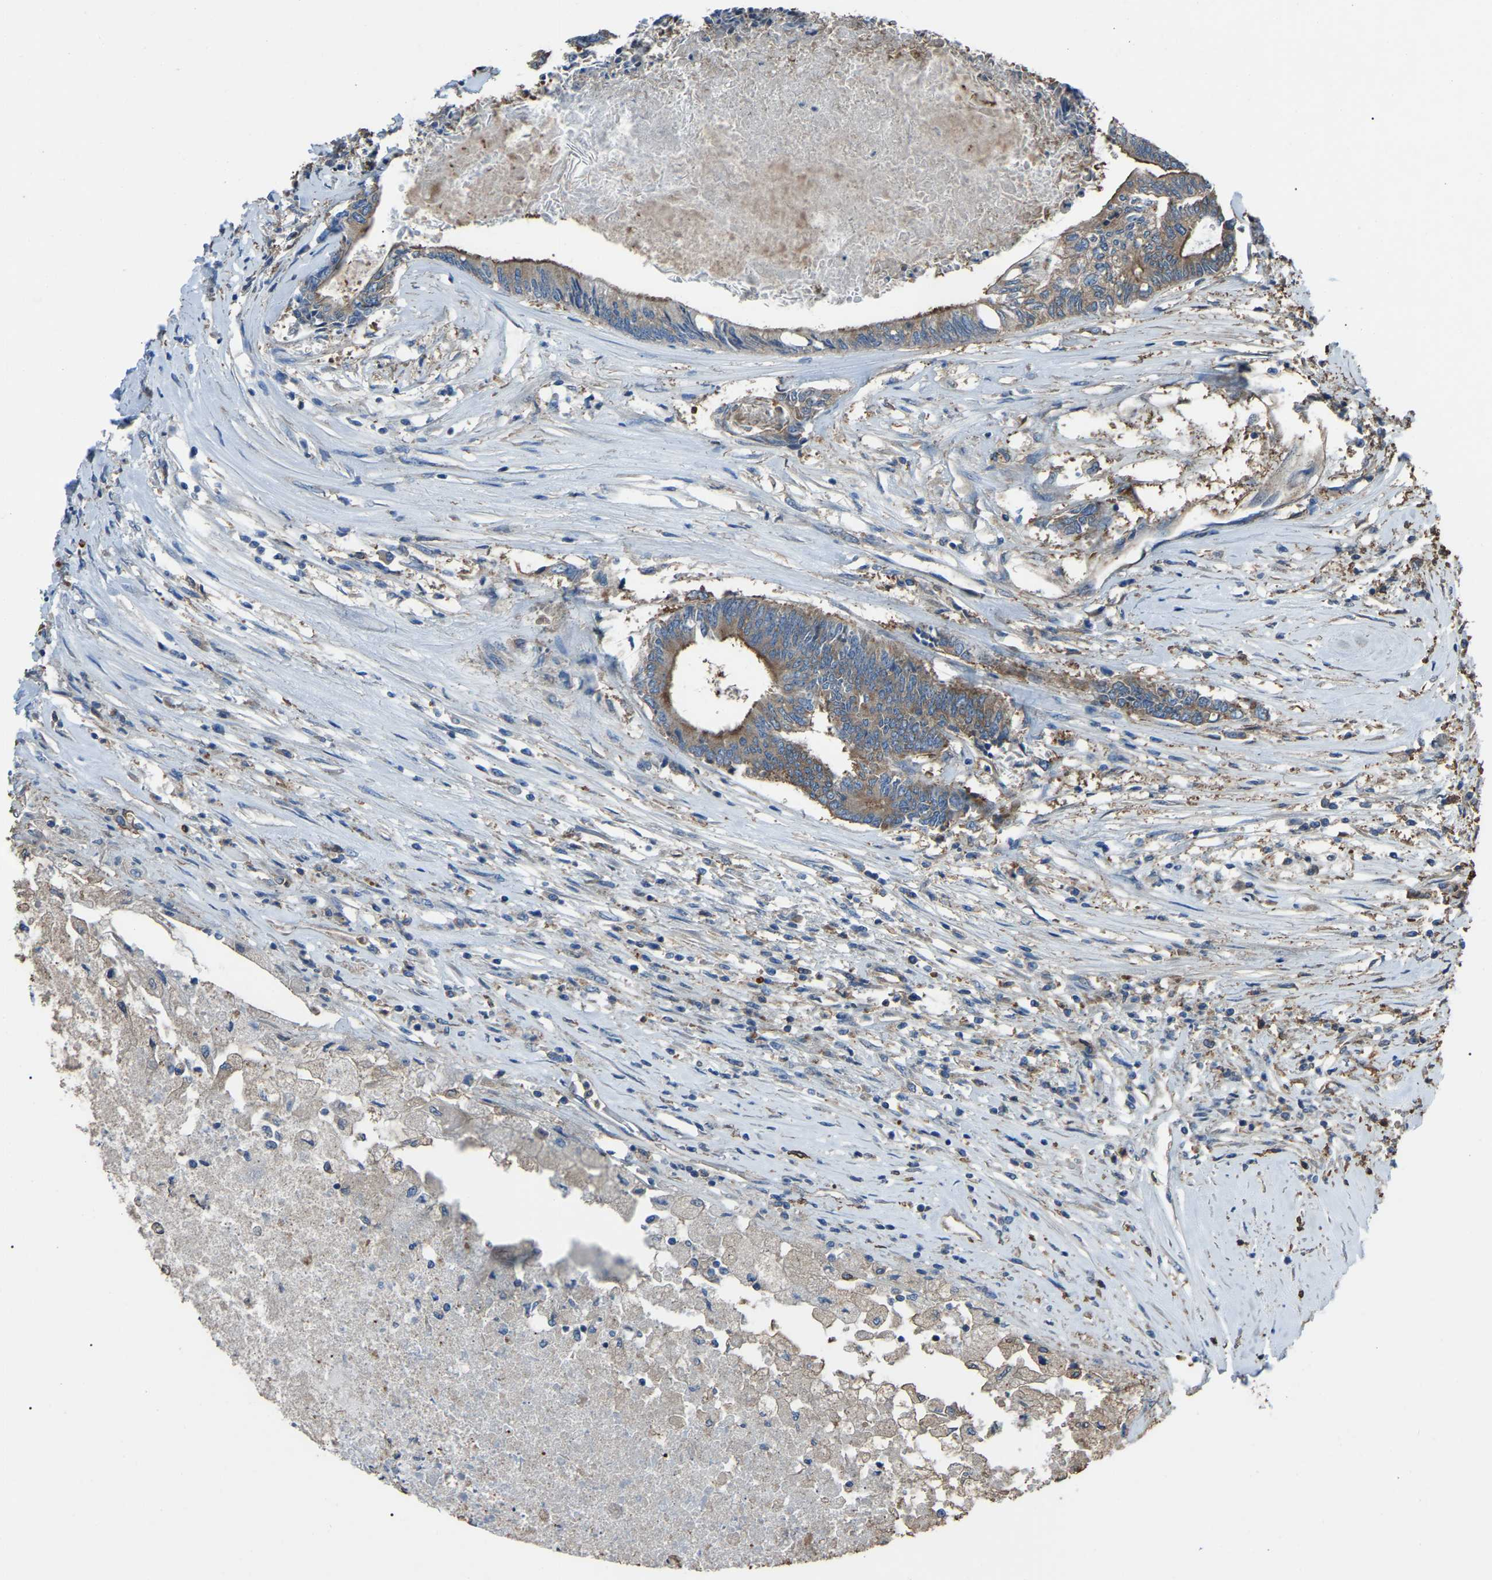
{"staining": {"intensity": "moderate", "quantity": ">75%", "location": "cytoplasmic/membranous"}, "tissue": "colorectal cancer", "cell_type": "Tumor cells", "image_type": "cancer", "snomed": [{"axis": "morphology", "description": "Adenocarcinoma, NOS"}, {"axis": "topography", "description": "Rectum"}], "caption": "This is an image of IHC staining of colorectal adenocarcinoma, which shows moderate positivity in the cytoplasmic/membranous of tumor cells.", "gene": "AIMP1", "patient": {"sex": "male", "age": 63}}